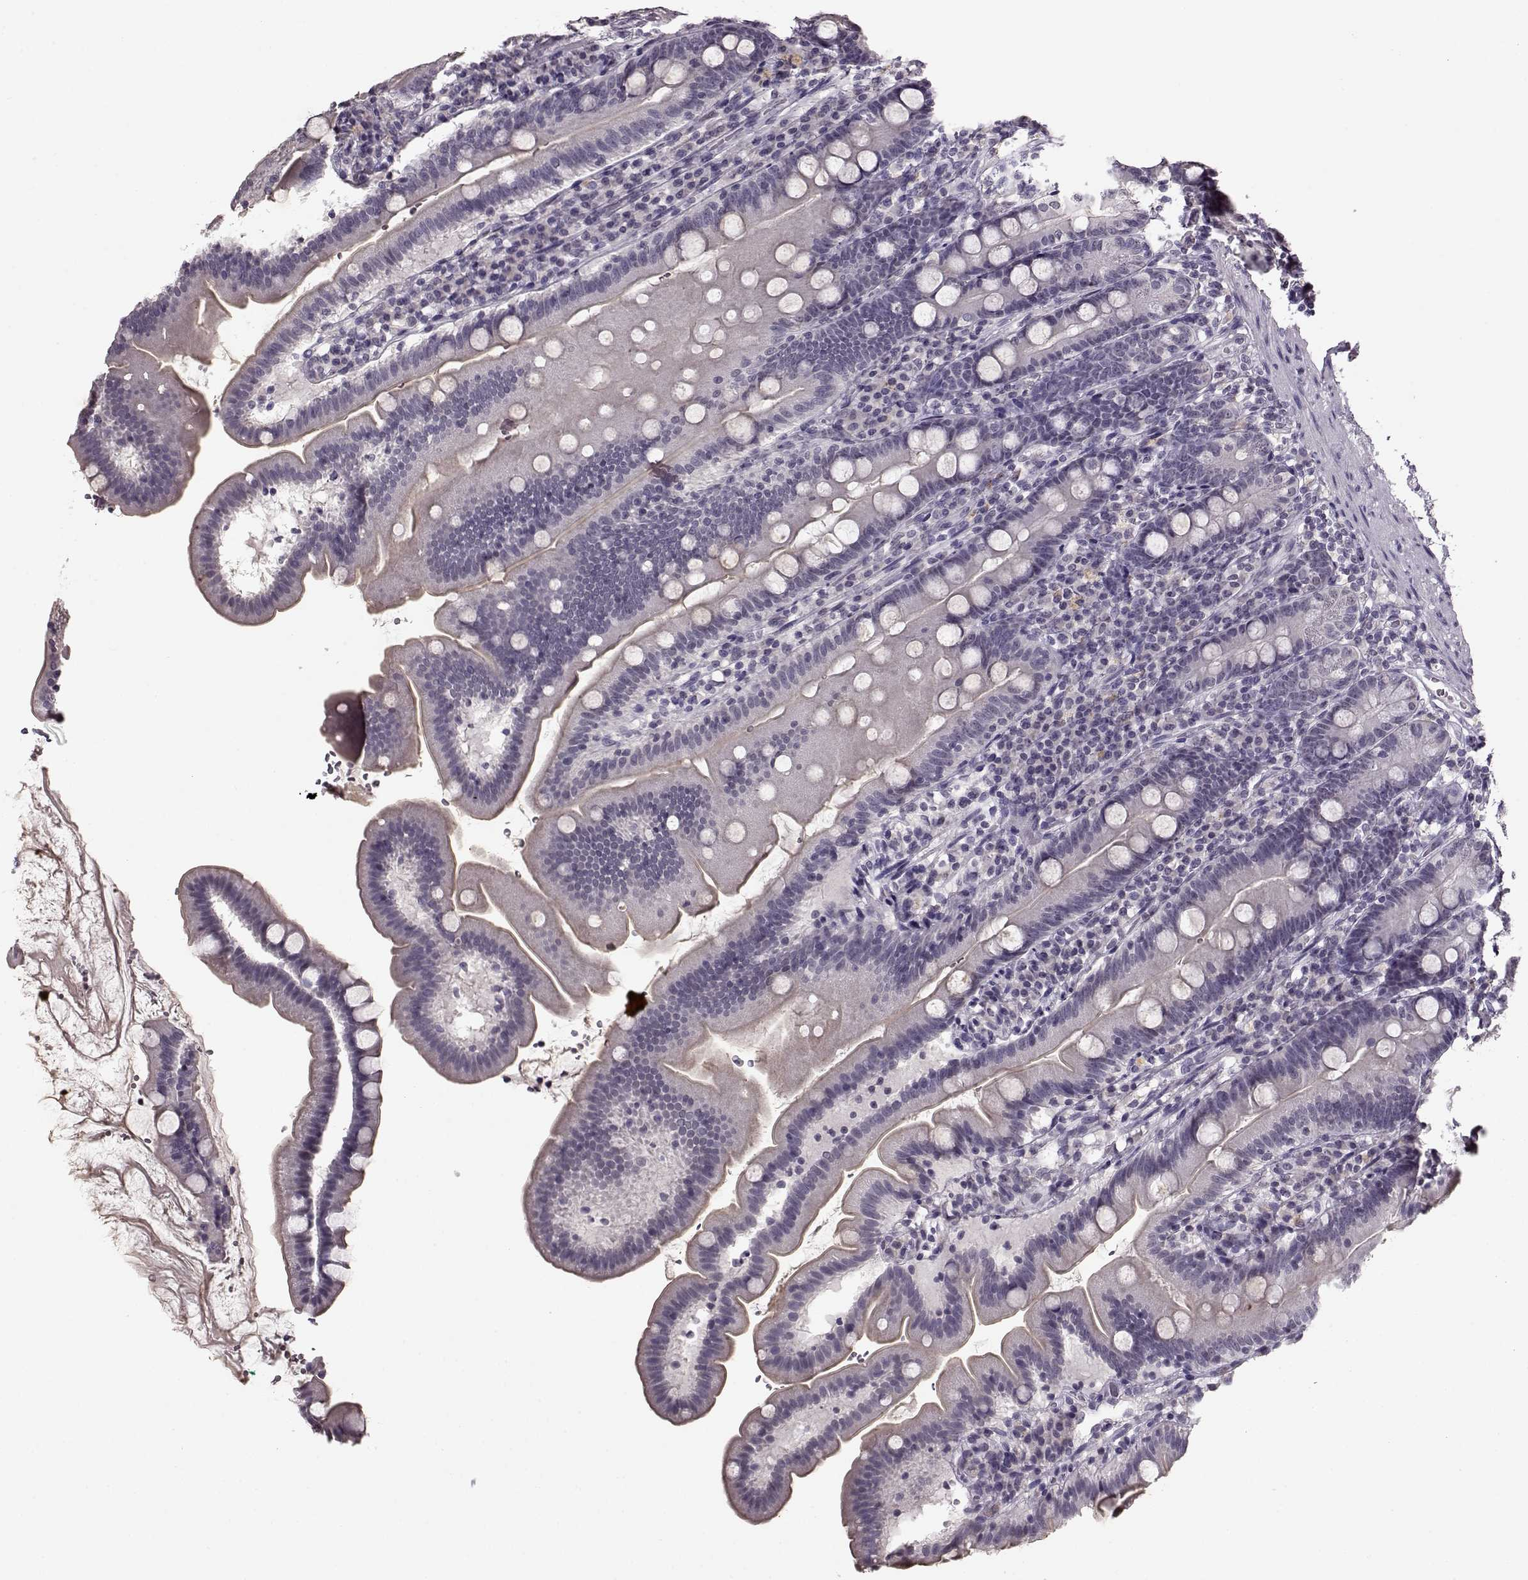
{"staining": {"intensity": "weak", "quantity": "<25%", "location": "cytoplasmic/membranous"}, "tissue": "duodenum", "cell_type": "Glandular cells", "image_type": "normal", "snomed": [{"axis": "morphology", "description": "Normal tissue, NOS"}, {"axis": "topography", "description": "Duodenum"}], "caption": "An image of human duodenum is negative for staining in glandular cells. The staining is performed using DAB (3,3'-diaminobenzidine) brown chromogen with nuclei counter-stained in using hematoxylin.", "gene": "RP1L1", "patient": {"sex": "female", "age": 67}}